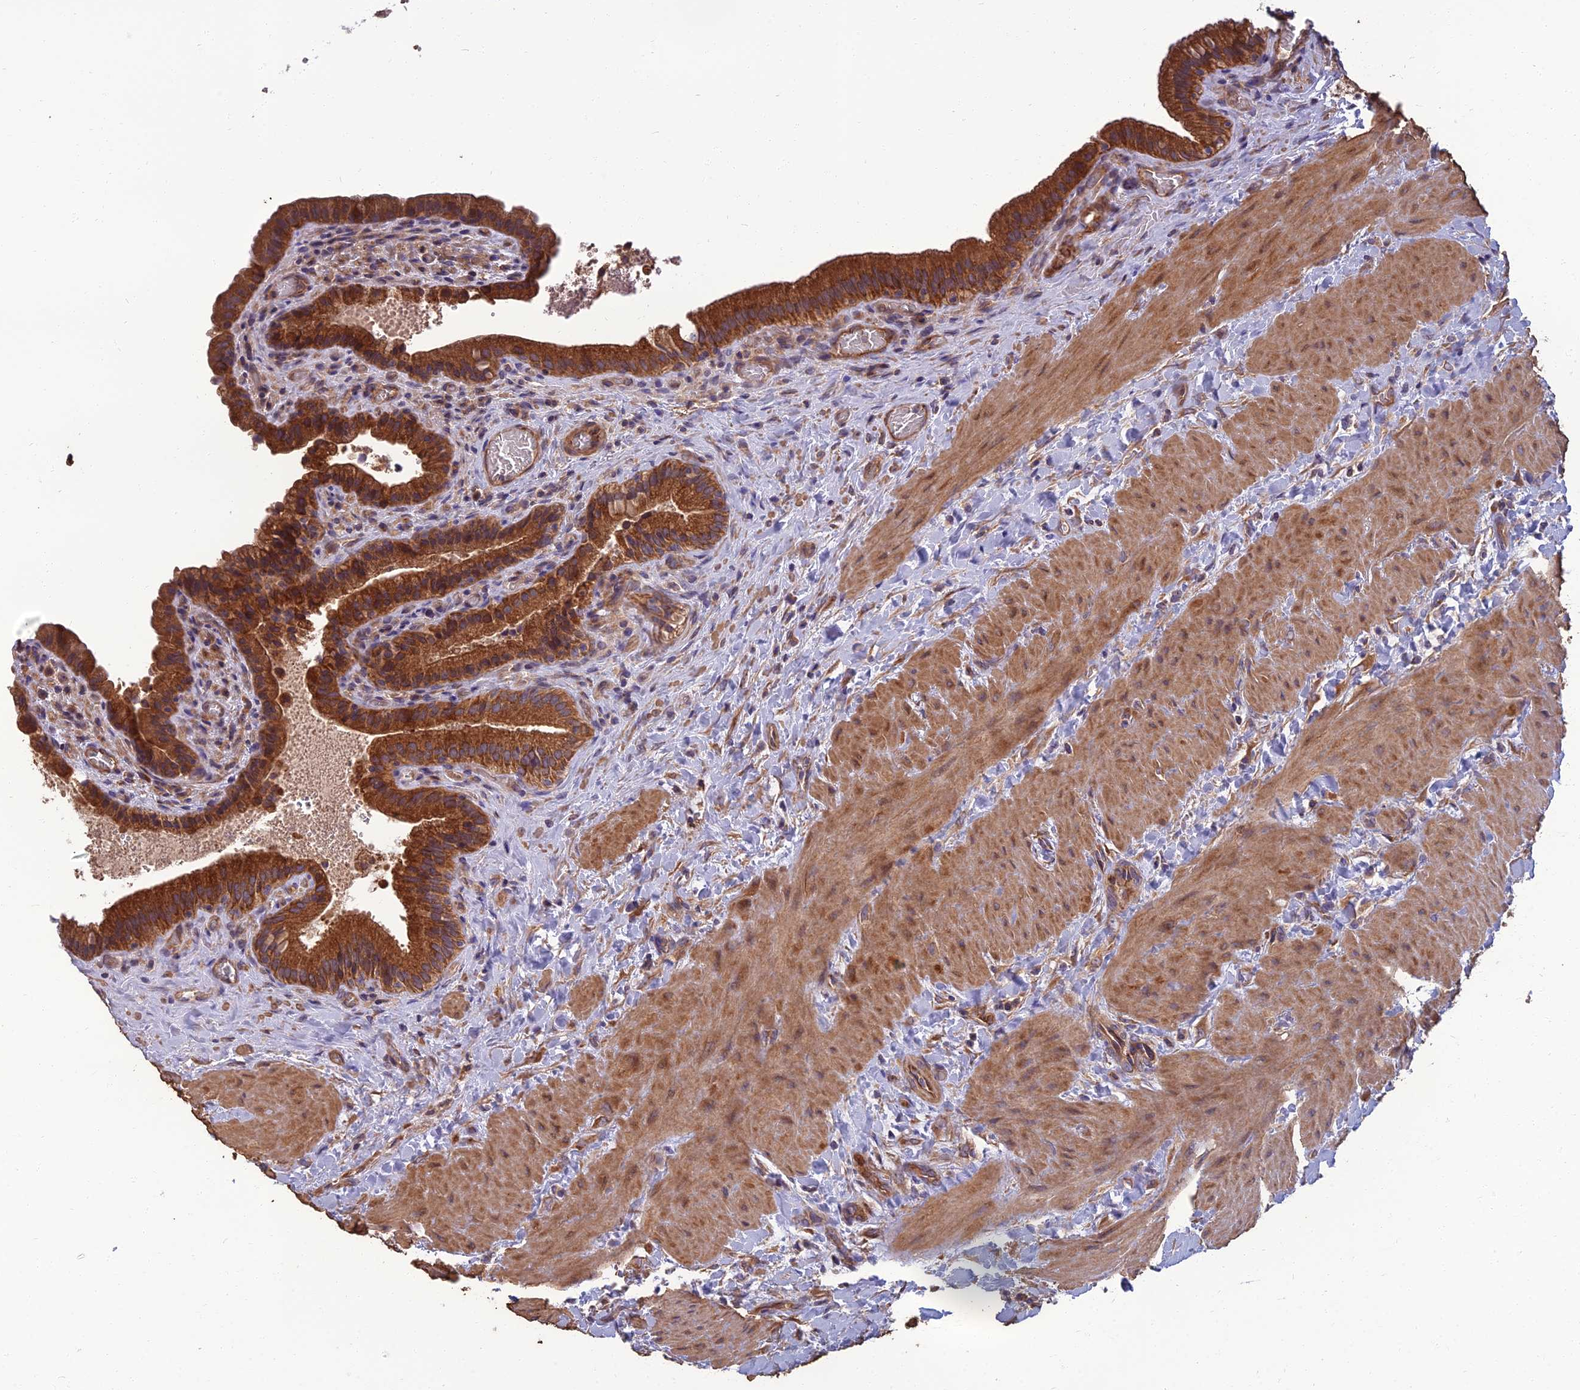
{"staining": {"intensity": "strong", "quantity": ">75%", "location": "cytoplasmic/membranous"}, "tissue": "gallbladder", "cell_type": "Glandular cells", "image_type": "normal", "snomed": [{"axis": "morphology", "description": "Normal tissue, NOS"}, {"axis": "topography", "description": "Gallbladder"}], "caption": "IHC of unremarkable gallbladder exhibits high levels of strong cytoplasmic/membranous positivity in about >75% of glandular cells.", "gene": "WDR24", "patient": {"sex": "male", "age": 24}}